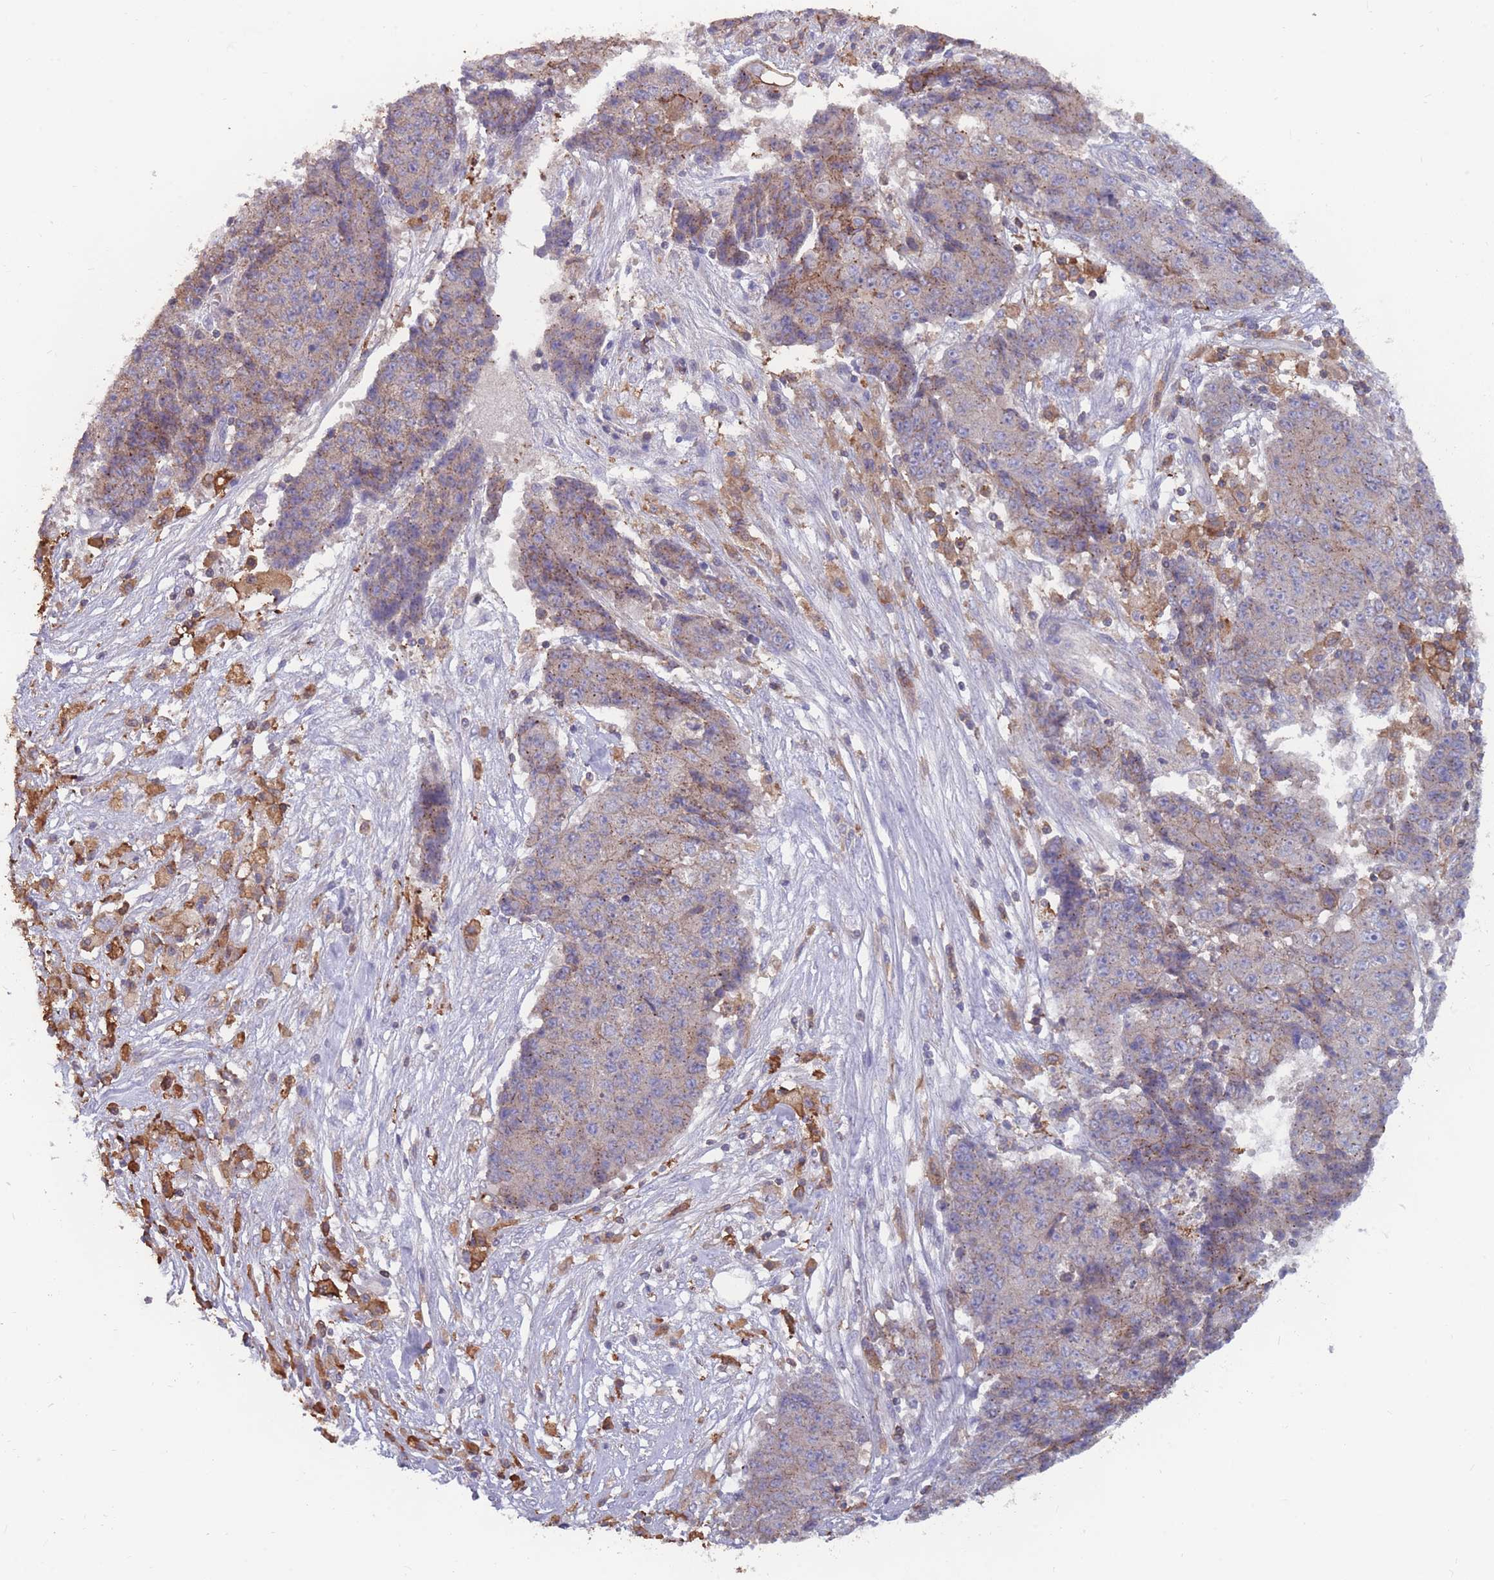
{"staining": {"intensity": "weak", "quantity": "<25%", "location": "cytoplasmic/membranous"}, "tissue": "ovarian cancer", "cell_type": "Tumor cells", "image_type": "cancer", "snomed": [{"axis": "morphology", "description": "Carcinoma, endometroid"}, {"axis": "topography", "description": "Ovary"}], "caption": "An image of human ovarian cancer (endometroid carcinoma) is negative for staining in tumor cells.", "gene": "CD33", "patient": {"sex": "female", "age": 42}}